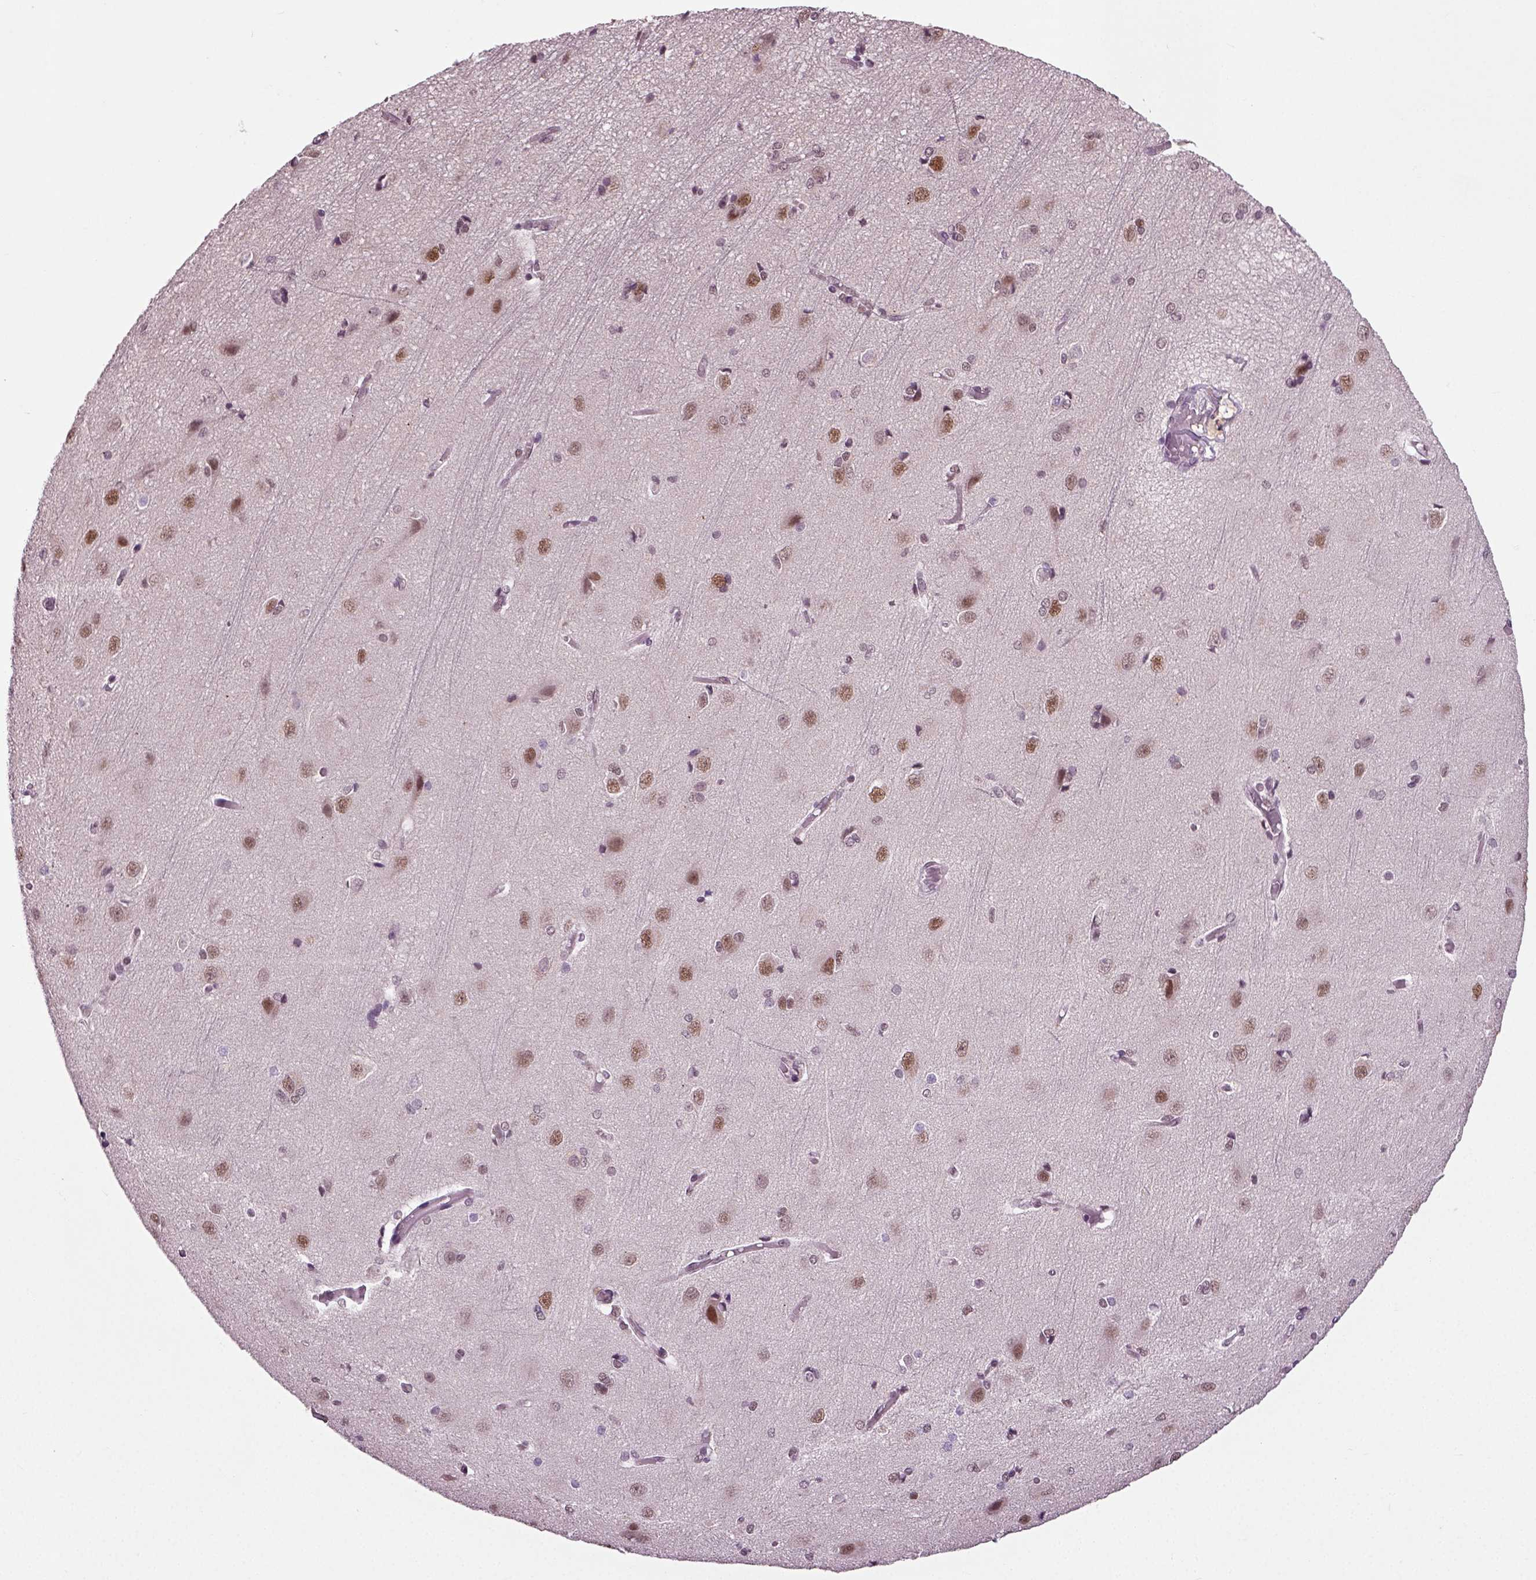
{"staining": {"intensity": "negative", "quantity": "none", "location": "none"}, "tissue": "cerebral cortex", "cell_type": "Endothelial cells", "image_type": "normal", "snomed": [{"axis": "morphology", "description": "Normal tissue, NOS"}, {"axis": "topography", "description": "Cerebral cortex"}], "caption": "Human cerebral cortex stained for a protein using immunohistochemistry (IHC) shows no expression in endothelial cells.", "gene": "RCOR3", "patient": {"sex": "male", "age": 37}}